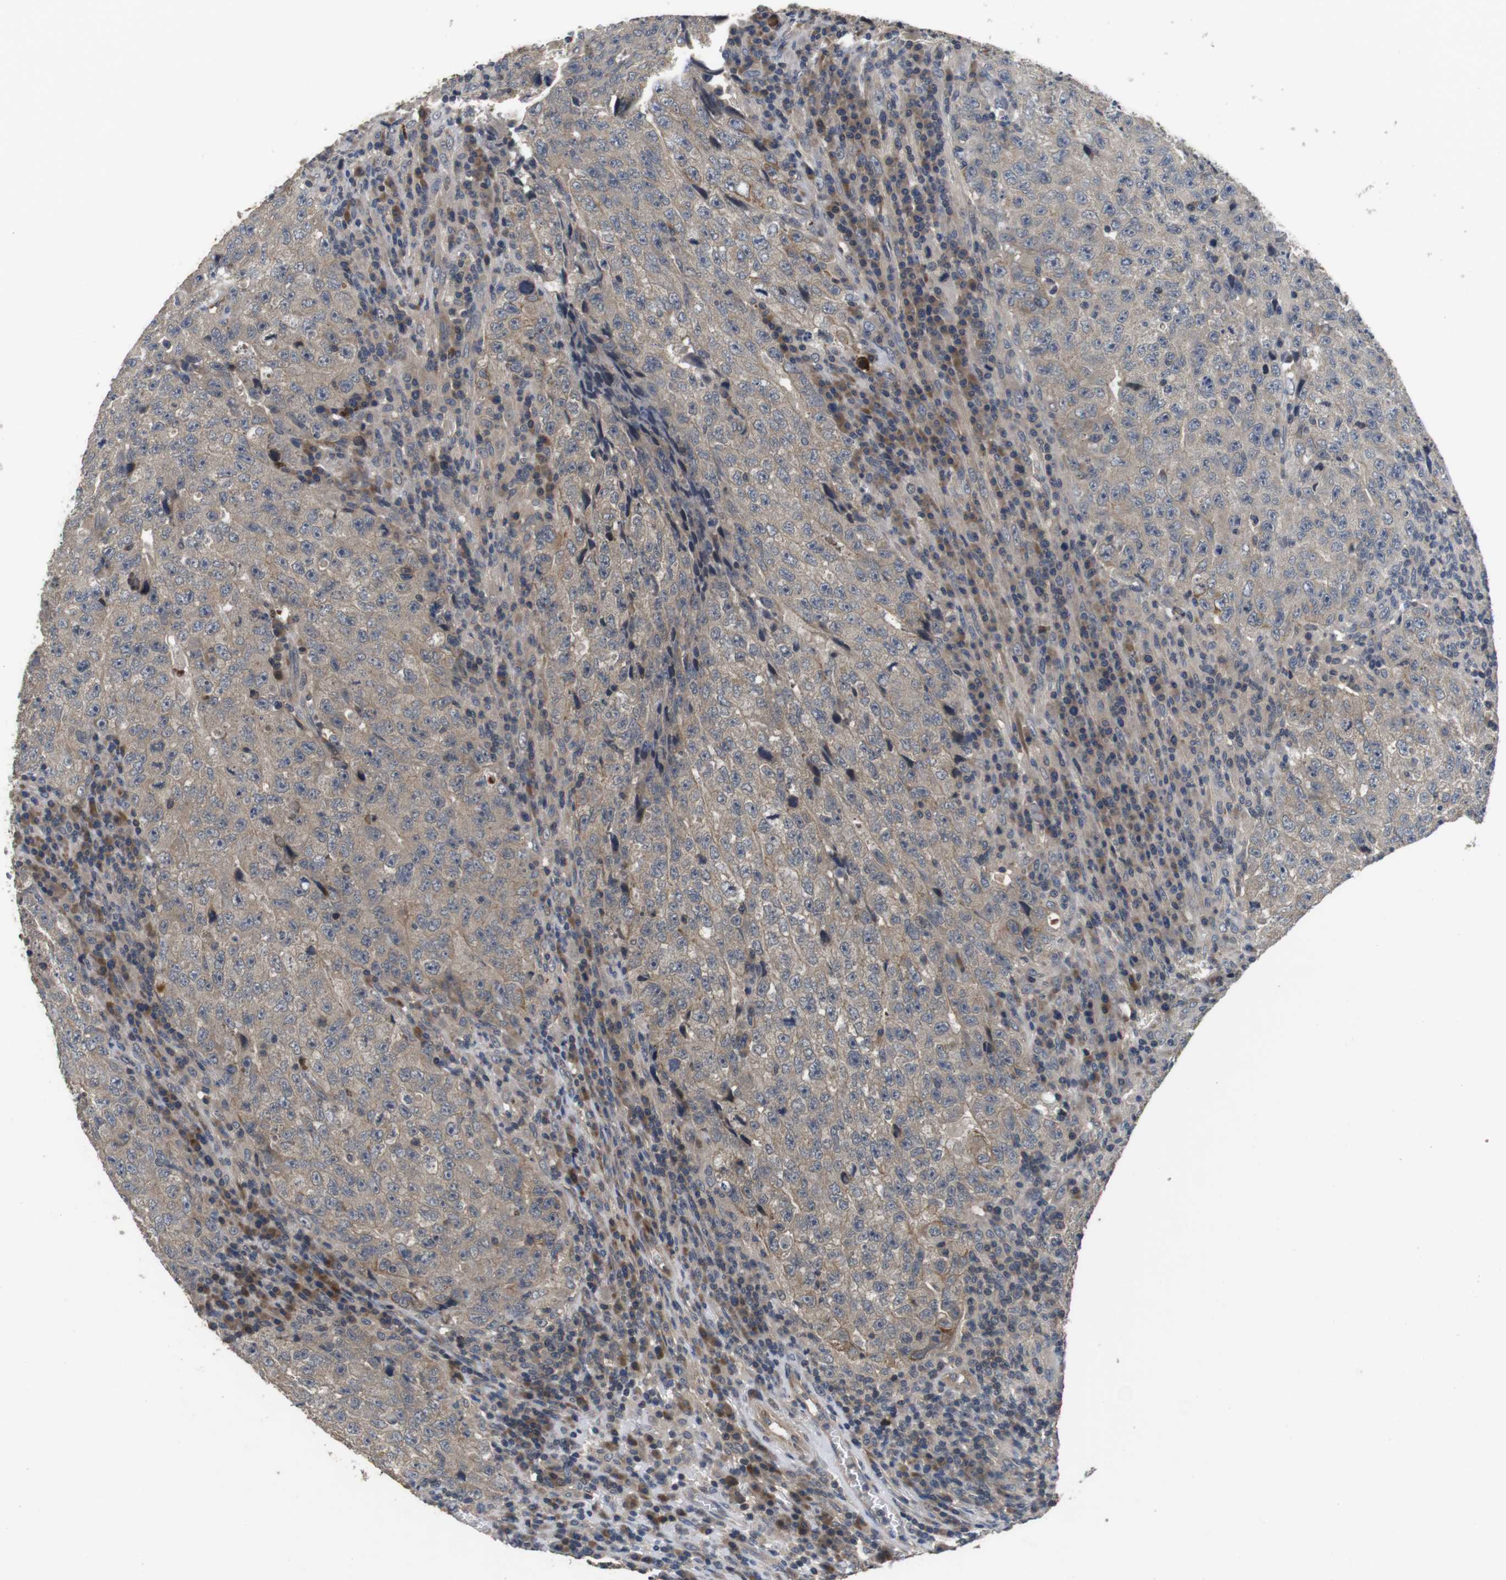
{"staining": {"intensity": "weak", "quantity": ">75%", "location": "cytoplasmic/membranous"}, "tissue": "testis cancer", "cell_type": "Tumor cells", "image_type": "cancer", "snomed": [{"axis": "morphology", "description": "Necrosis, NOS"}, {"axis": "morphology", "description": "Carcinoma, Embryonal, NOS"}, {"axis": "topography", "description": "Testis"}], "caption": "A high-resolution micrograph shows immunohistochemistry (IHC) staining of testis cancer (embryonal carcinoma), which shows weak cytoplasmic/membranous expression in about >75% of tumor cells. (IHC, brightfield microscopy, high magnification).", "gene": "ADGRL3", "patient": {"sex": "male", "age": 19}}